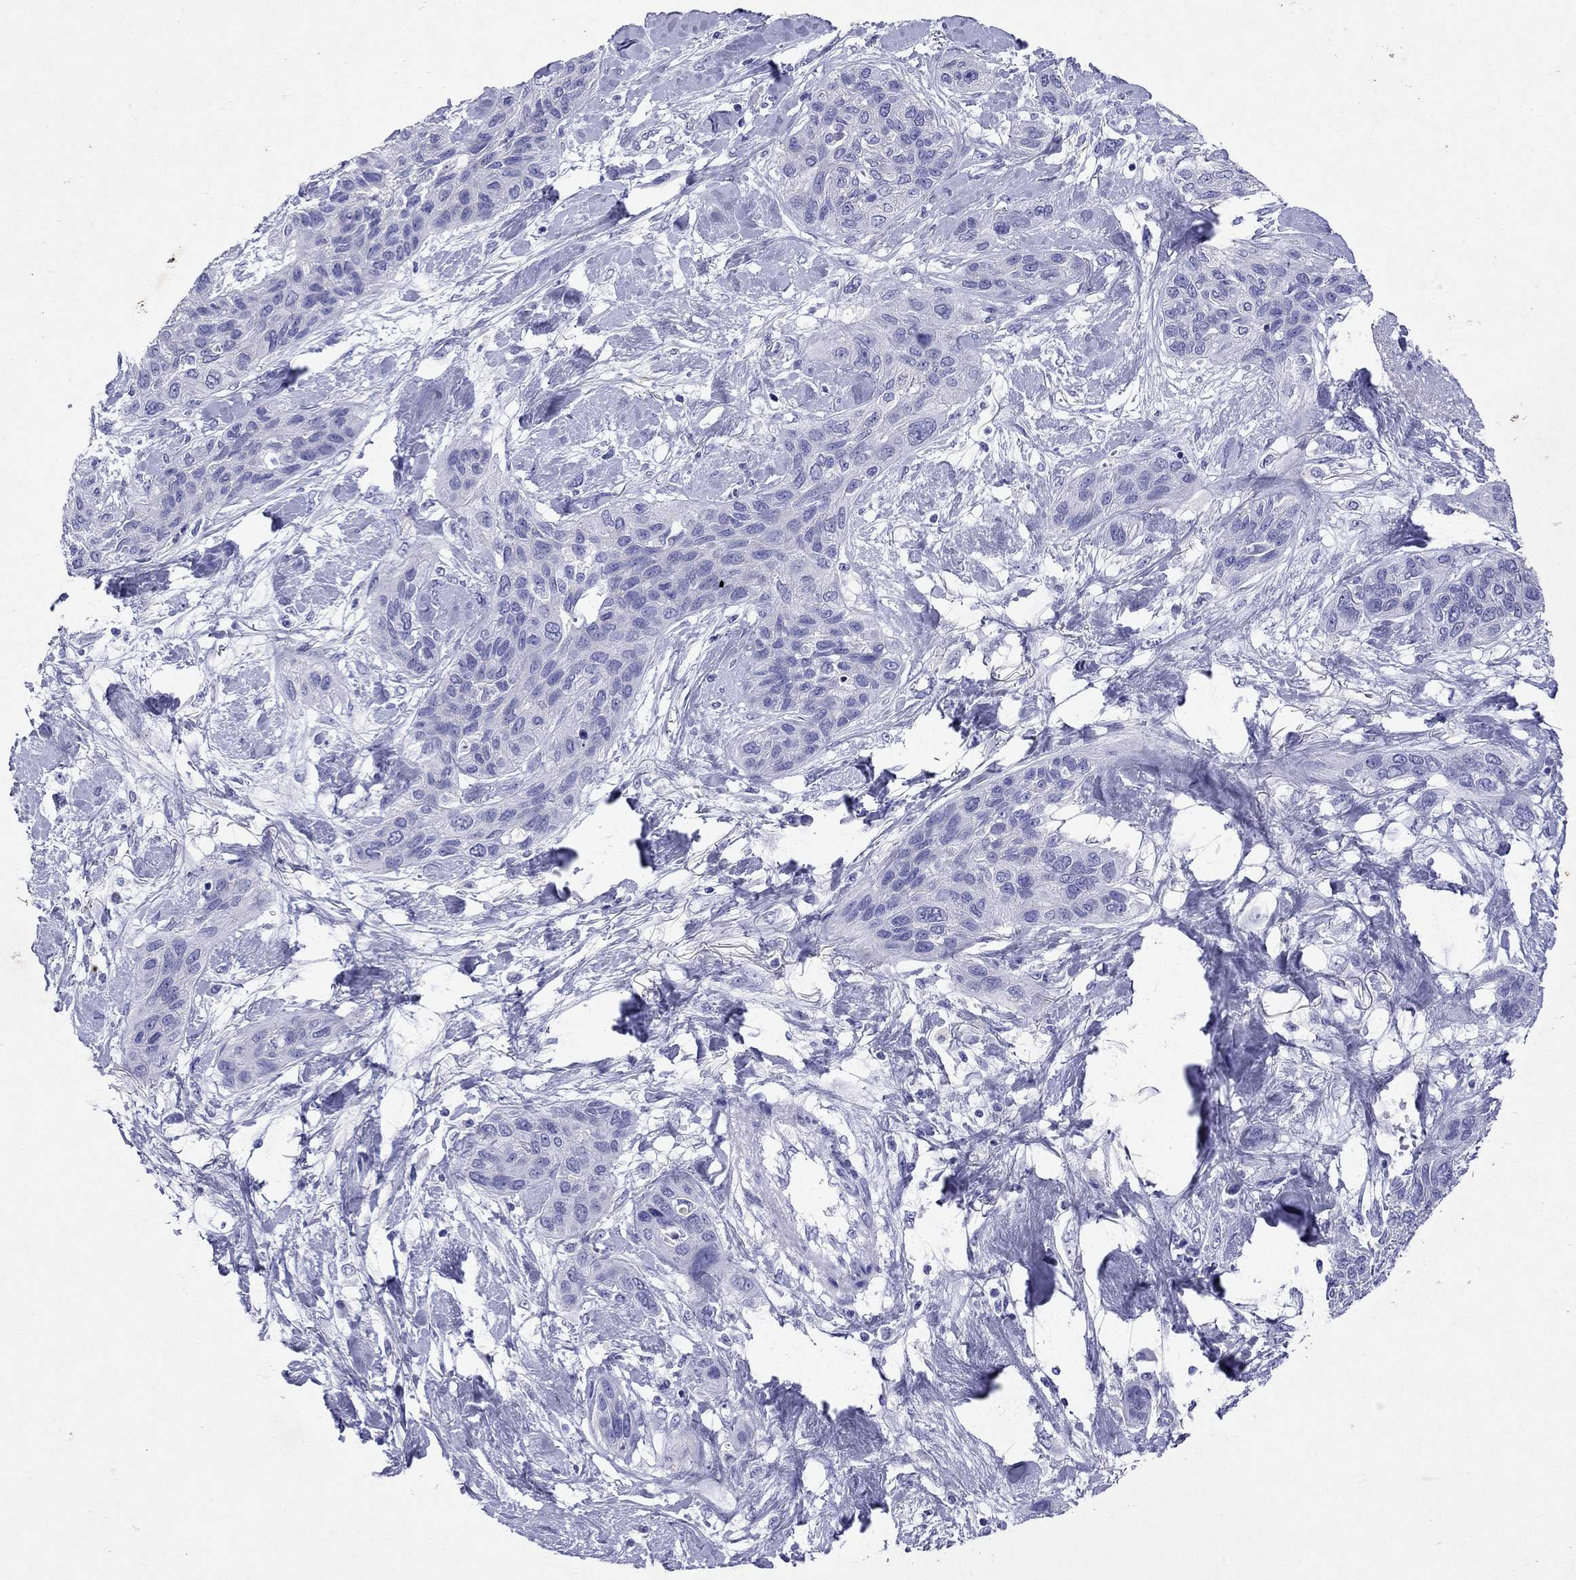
{"staining": {"intensity": "negative", "quantity": "none", "location": "none"}, "tissue": "lung cancer", "cell_type": "Tumor cells", "image_type": "cancer", "snomed": [{"axis": "morphology", "description": "Squamous cell carcinoma, NOS"}, {"axis": "topography", "description": "Lung"}], "caption": "Immunohistochemistry (IHC) micrograph of neoplastic tissue: human squamous cell carcinoma (lung) stained with DAB (3,3'-diaminobenzidine) shows no significant protein positivity in tumor cells.", "gene": "ARMC12", "patient": {"sex": "female", "age": 70}}